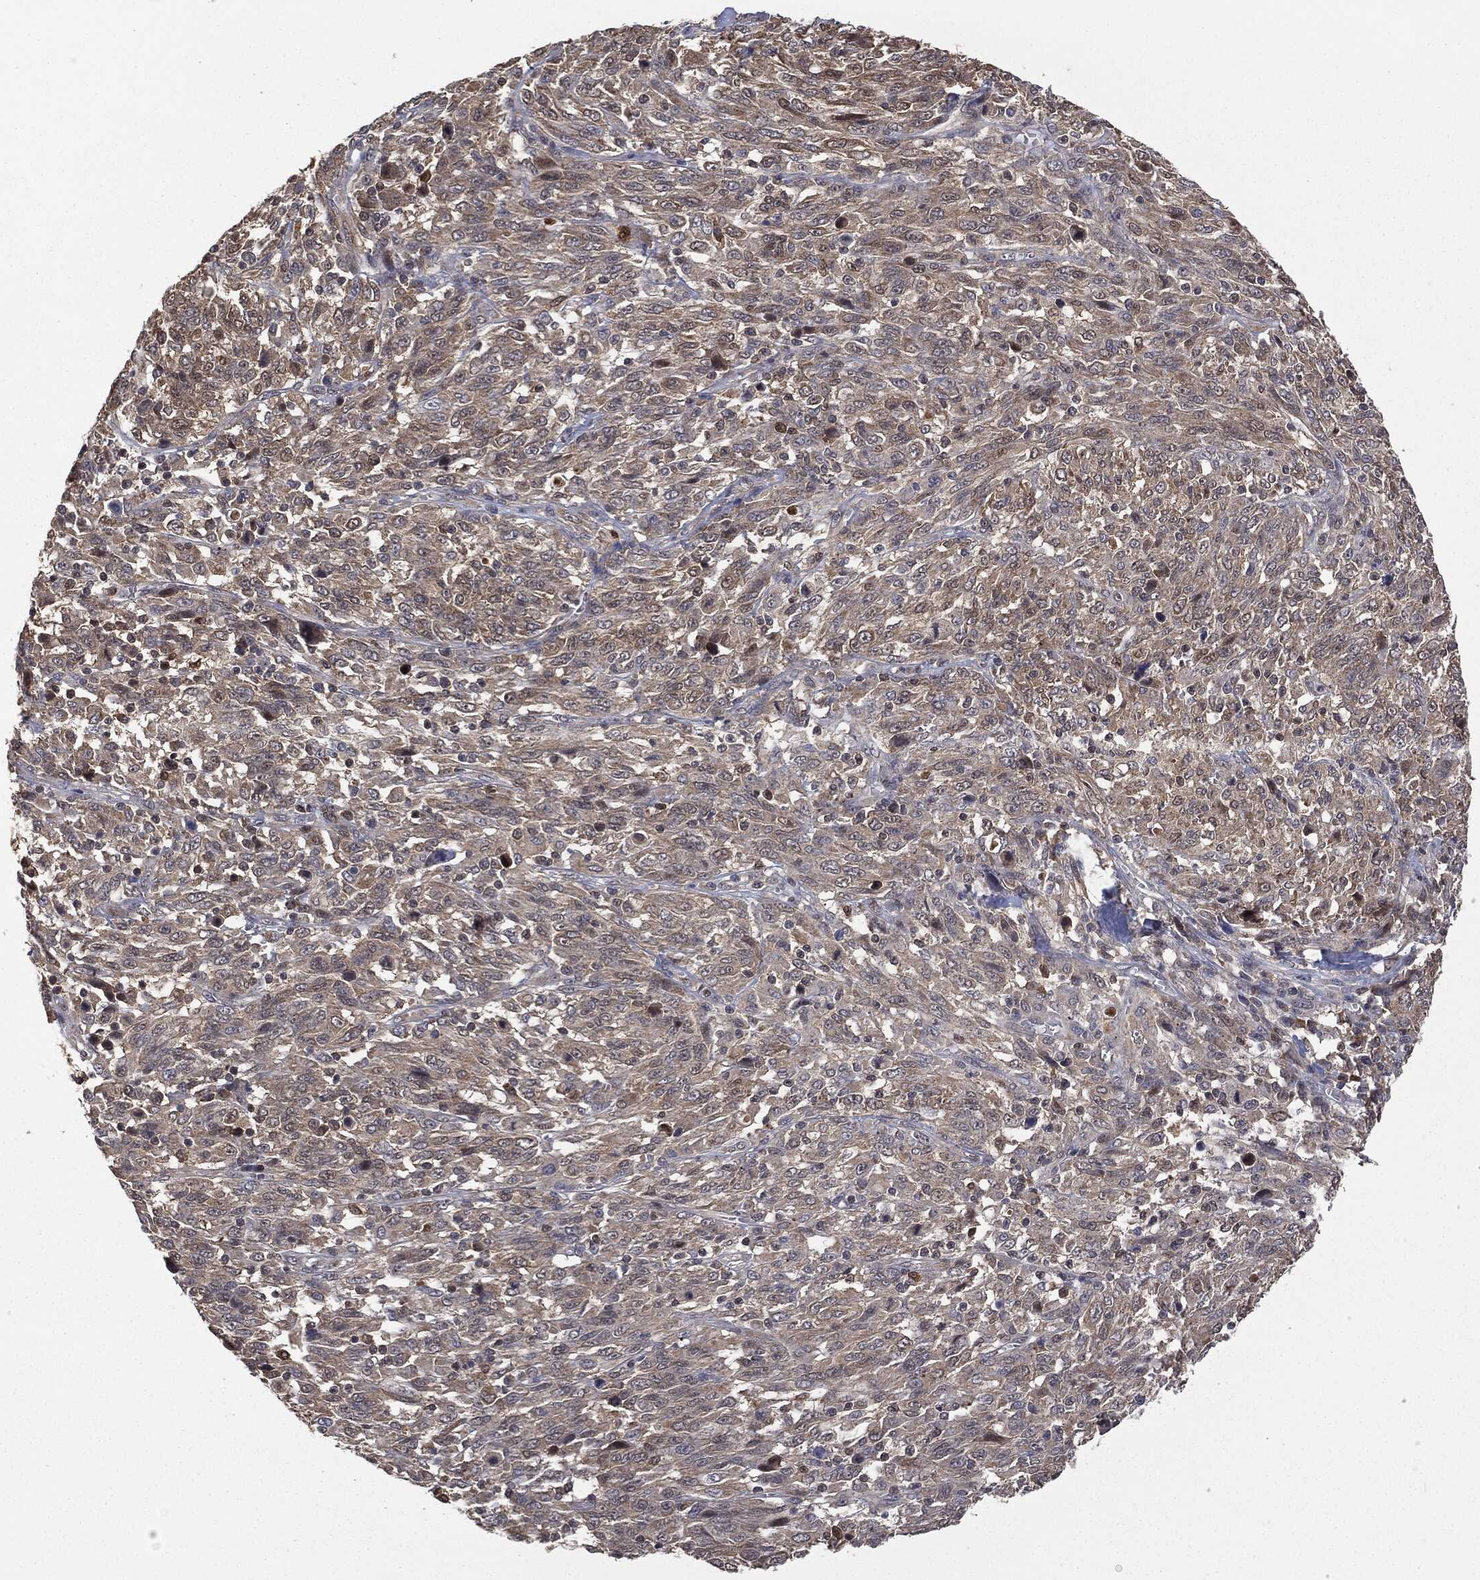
{"staining": {"intensity": "weak", "quantity": "<25%", "location": "cytoplasmic/membranous"}, "tissue": "melanoma", "cell_type": "Tumor cells", "image_type": "cancer", "snomed": [{"axis": "morphology", "description": "Malignant melanoma, NOS"}, {"axis": "topography", "description": "Skin"}], "caption": "Immunohistochemistry of melanoma demonstrates no positivity in tumor cells.", "gene": "GPI", "patient": {"sex": "female", "age": 91}}